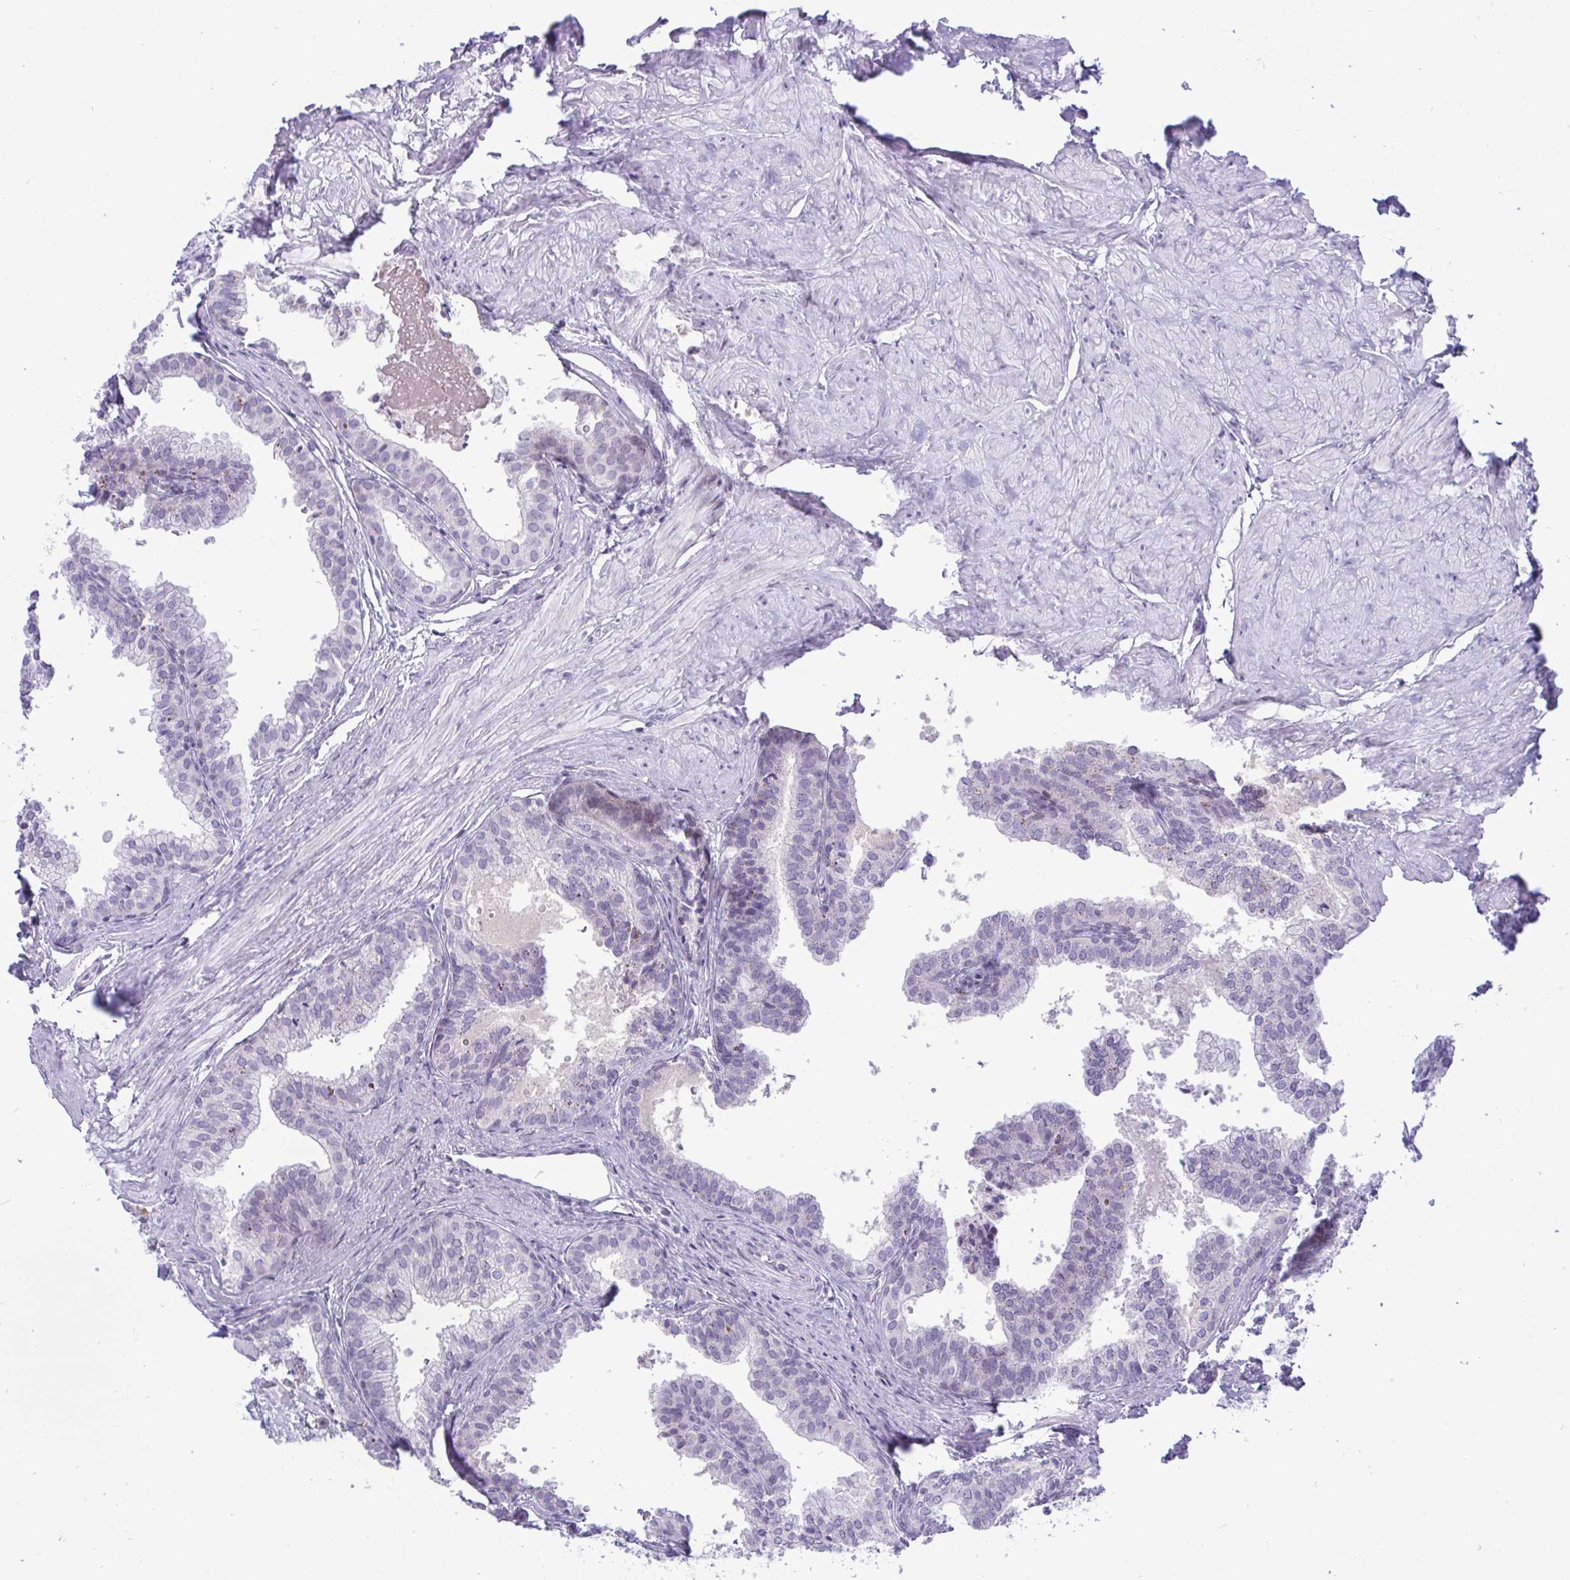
{"staining": {"intensity": "negative", "quantity": "none", "location": "none"}, "tissue": "prostate", "cell_type": "Glandular cells", "image_type": "normal", "snomed": [{"axis": "morphology", "description": "Normal tissue, NOS"}, {"axis": "topography", "description": "Prostate"}, {"axis": "topography", "description": "Peripheral nerve tissue"}], "caption": "High magnification brightfield microscopy of benign prostate stained with DAB (brown) and counterstained with hematoxylin (blue): glandular cells show no significant positivity. Nuclei are stained in blue.", "gene": "EPOP", "patient": {"sex": "male", "age": 55}}